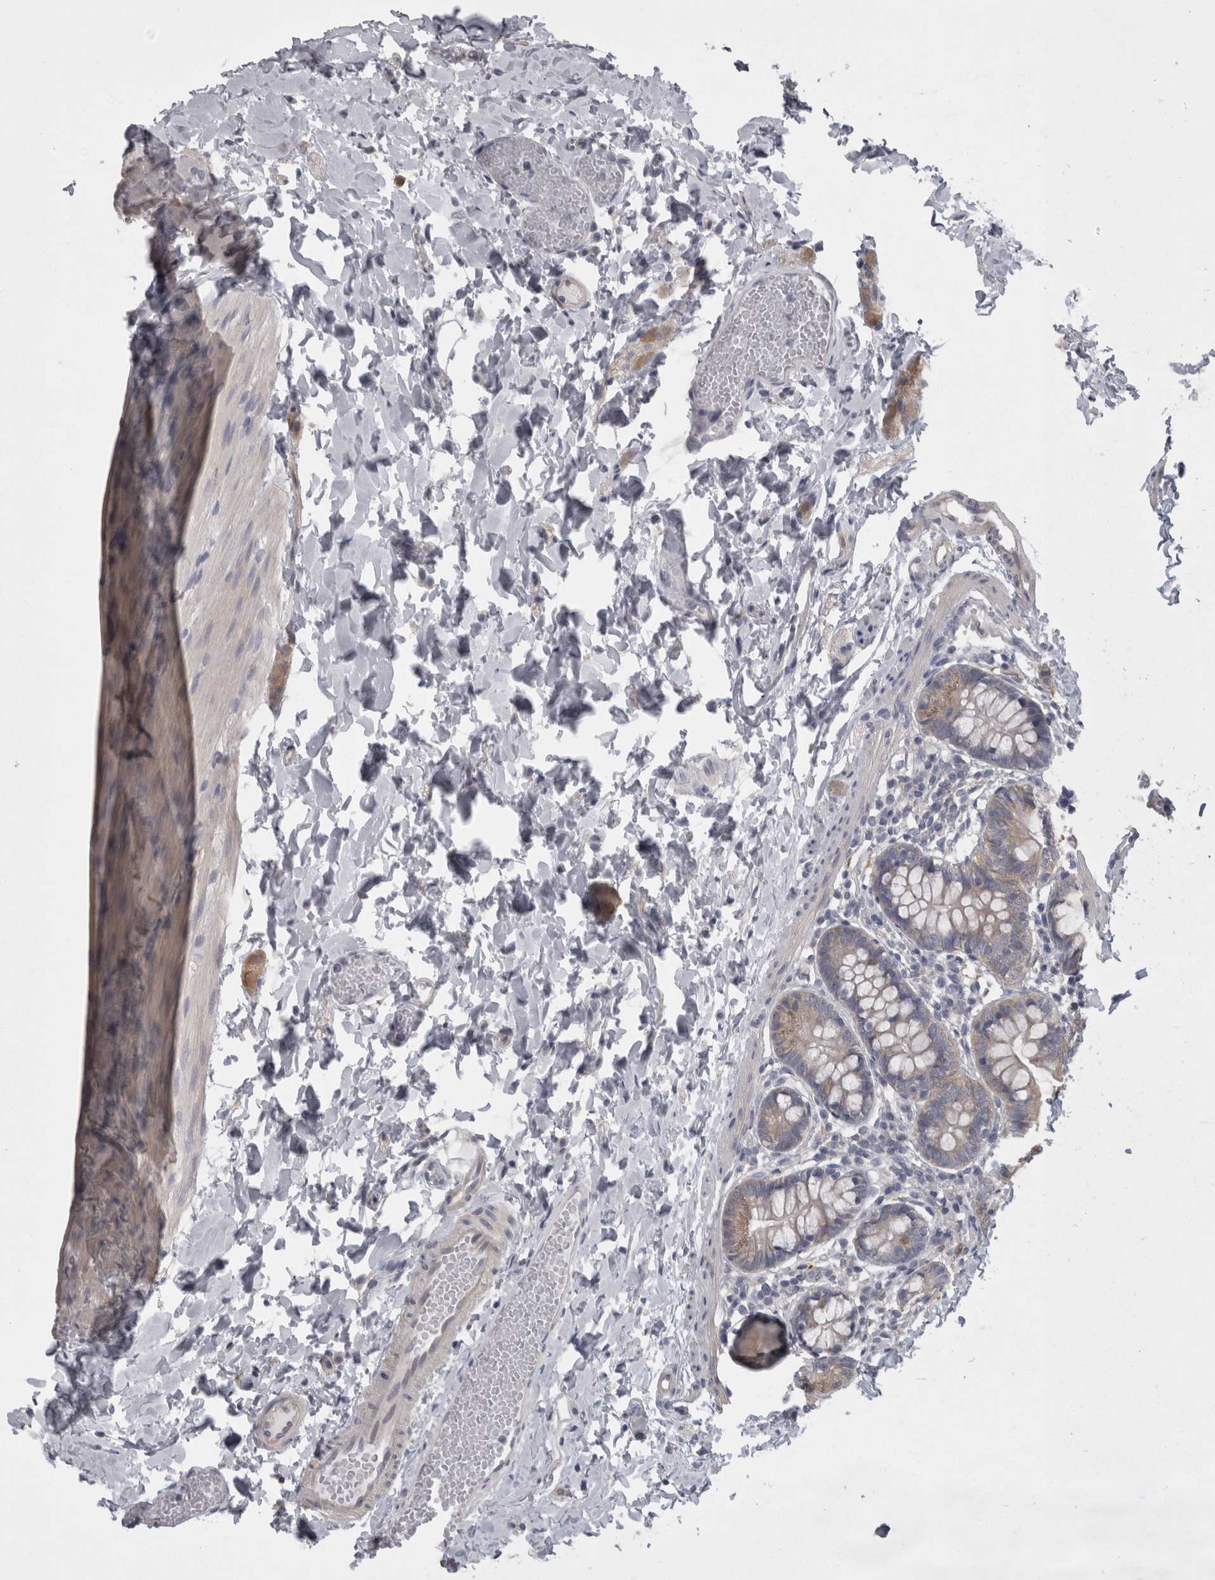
{"staining": {"intensity": "weak", "quantity": "25%-75%", "location": "cytoplasmic/membranous"}, "tissue": "small intestine", "cell_type": "Glandular cells", "image_type": "normal", "snomed": [{"axis": "morphology", "description": "Normal tissue, NOS"}, {"axis": "topography", "description": "Small intestine"}], "caption": "The micrograph reveals a brown stain indicating the presence of a protein in the cytoplasmic/membranous of glandular cells in small intestine. The protein is stained brown, and the nuclei are stained in blue (DAB (3,3'-diaminobenzidine) IHC with brightfield microscopy, high magnification).", "gene": "CAMK2D", "patient": {"sex": "male", "age": 7}}